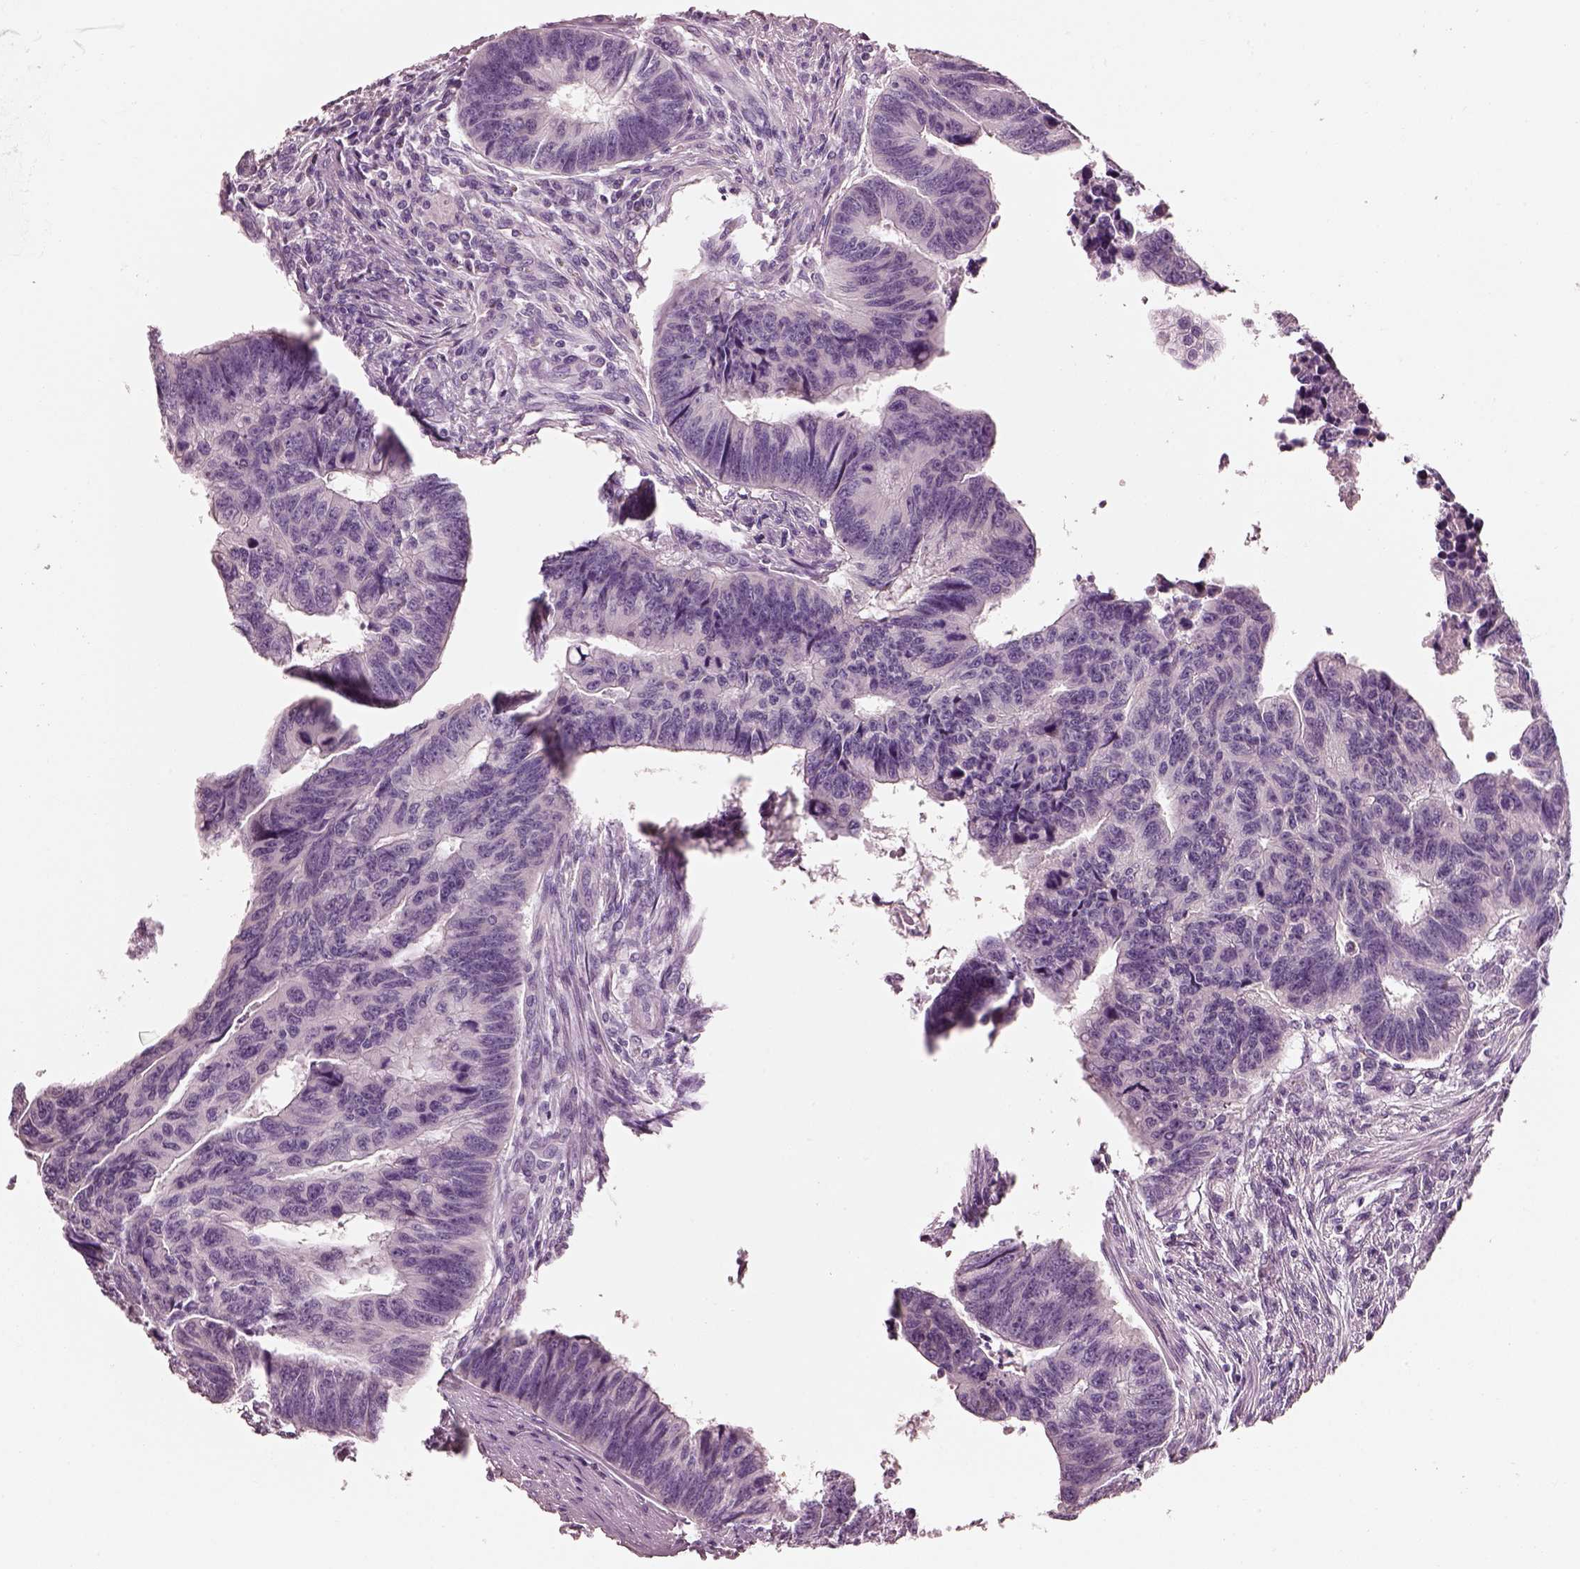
{"staining": {"intensity": "negative", "quantity": "none", "location": "none"}, "tissue": "colorectal cancer", "cell_type": "Tumor cells", "image_type": "cancer", "snomed": [{"axis": "morphology", "description": "Adenocarcinoma, NOS"}, {"axis": "topography", "description": "Rectum"}], "caption": "Human colorectal cancer (adenocarcinoma) stained for a protein using IHC displays no staining in tumor cells.", "gene": "PNOC", "patient": {"sex": "female", "age": 85}}